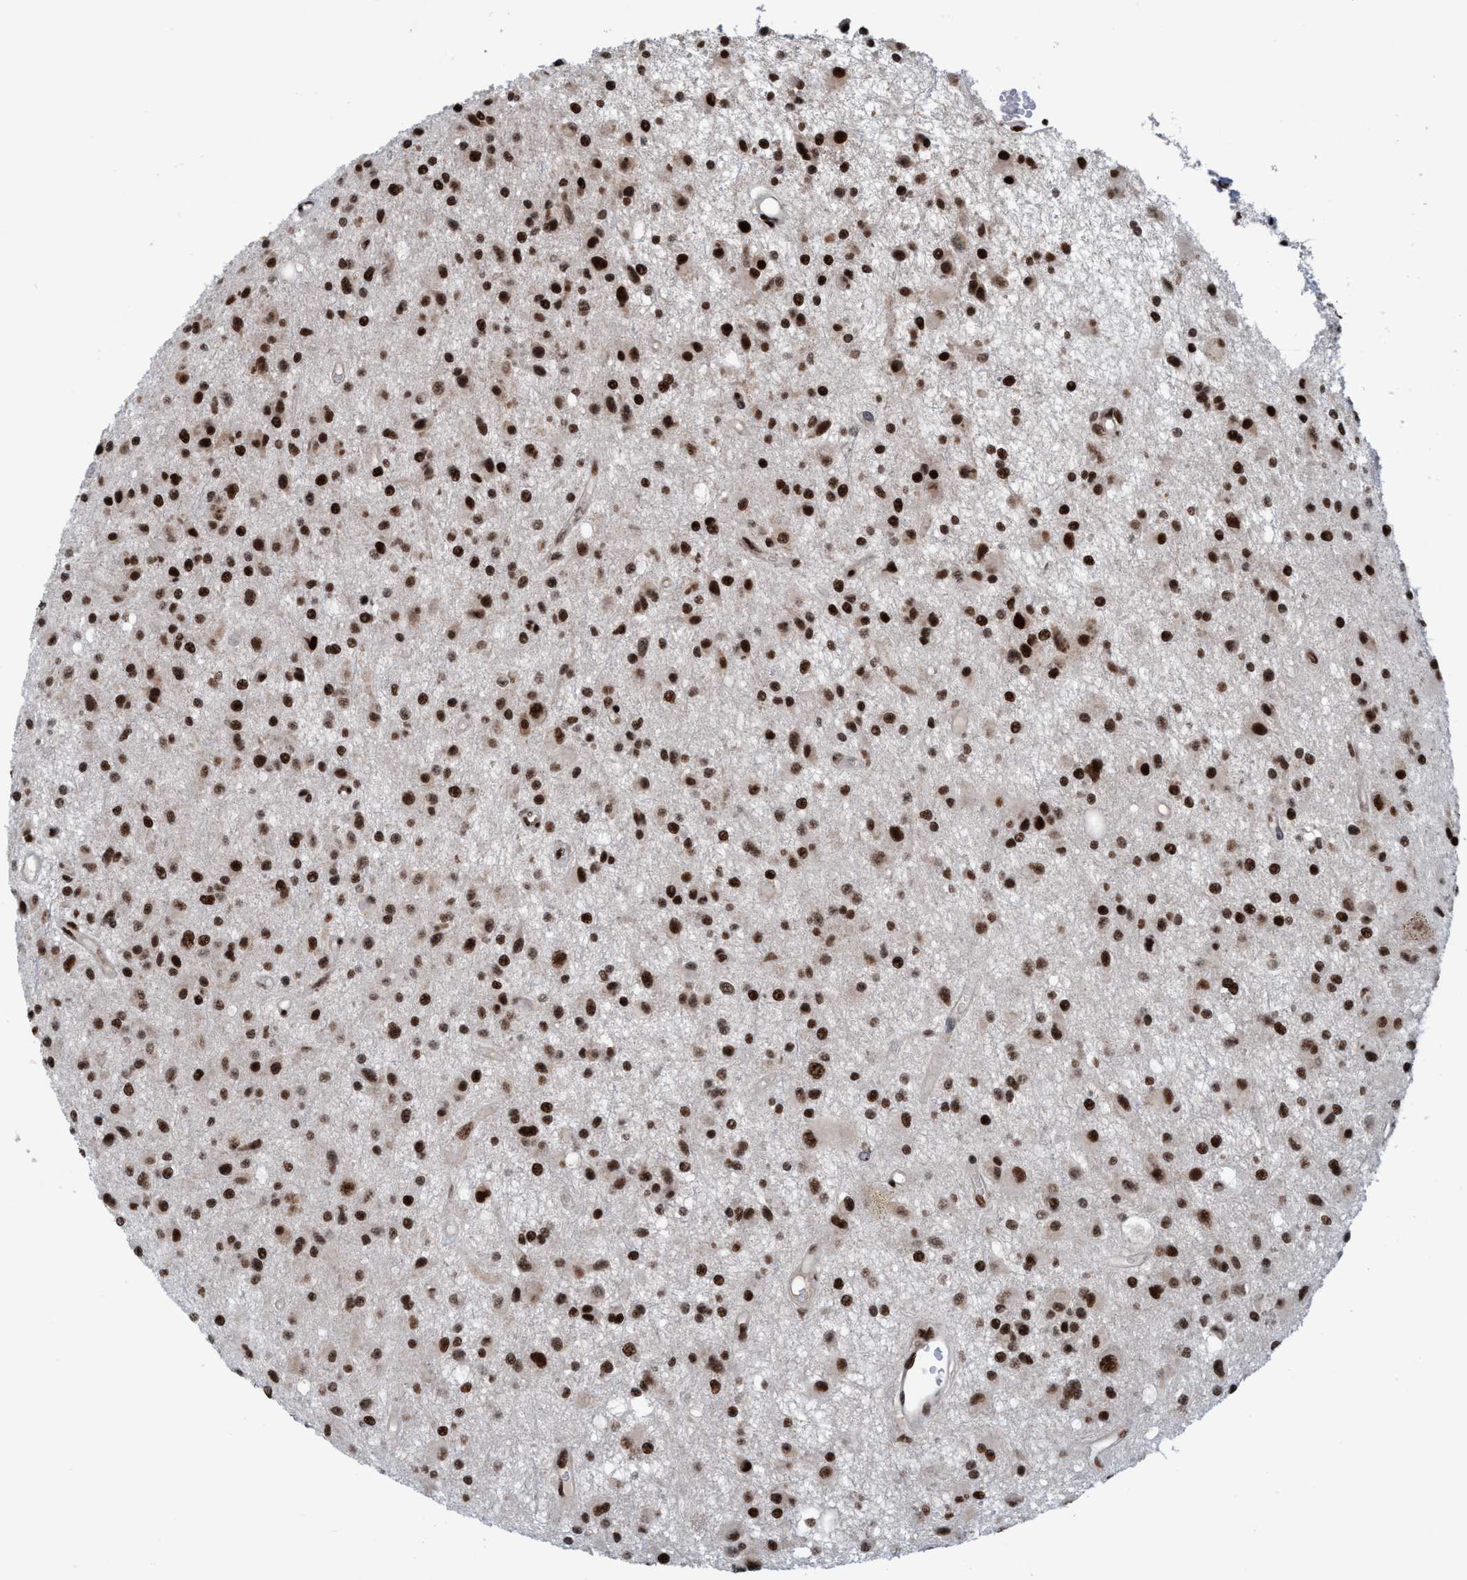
{"staining": {"intensity": "strong", "quantity": ">75%", "location": "nuclear"}, "tissue": "glioma", "cell_type": "Tumor cells", "image_type": "cancer", "snomed": [{"axis": "morphology", "description": "Glioma, malignant, Low grade"}, {"axis": "topography", "description": "Brain"}], "caption": "This is a micrograph of IHC staining of malignant low-grade glioma, which shows strong positivity in the nuclear of tumor cells.", "gene": "TOPBP1", "patient": {"sex": "male", "age": 58}}